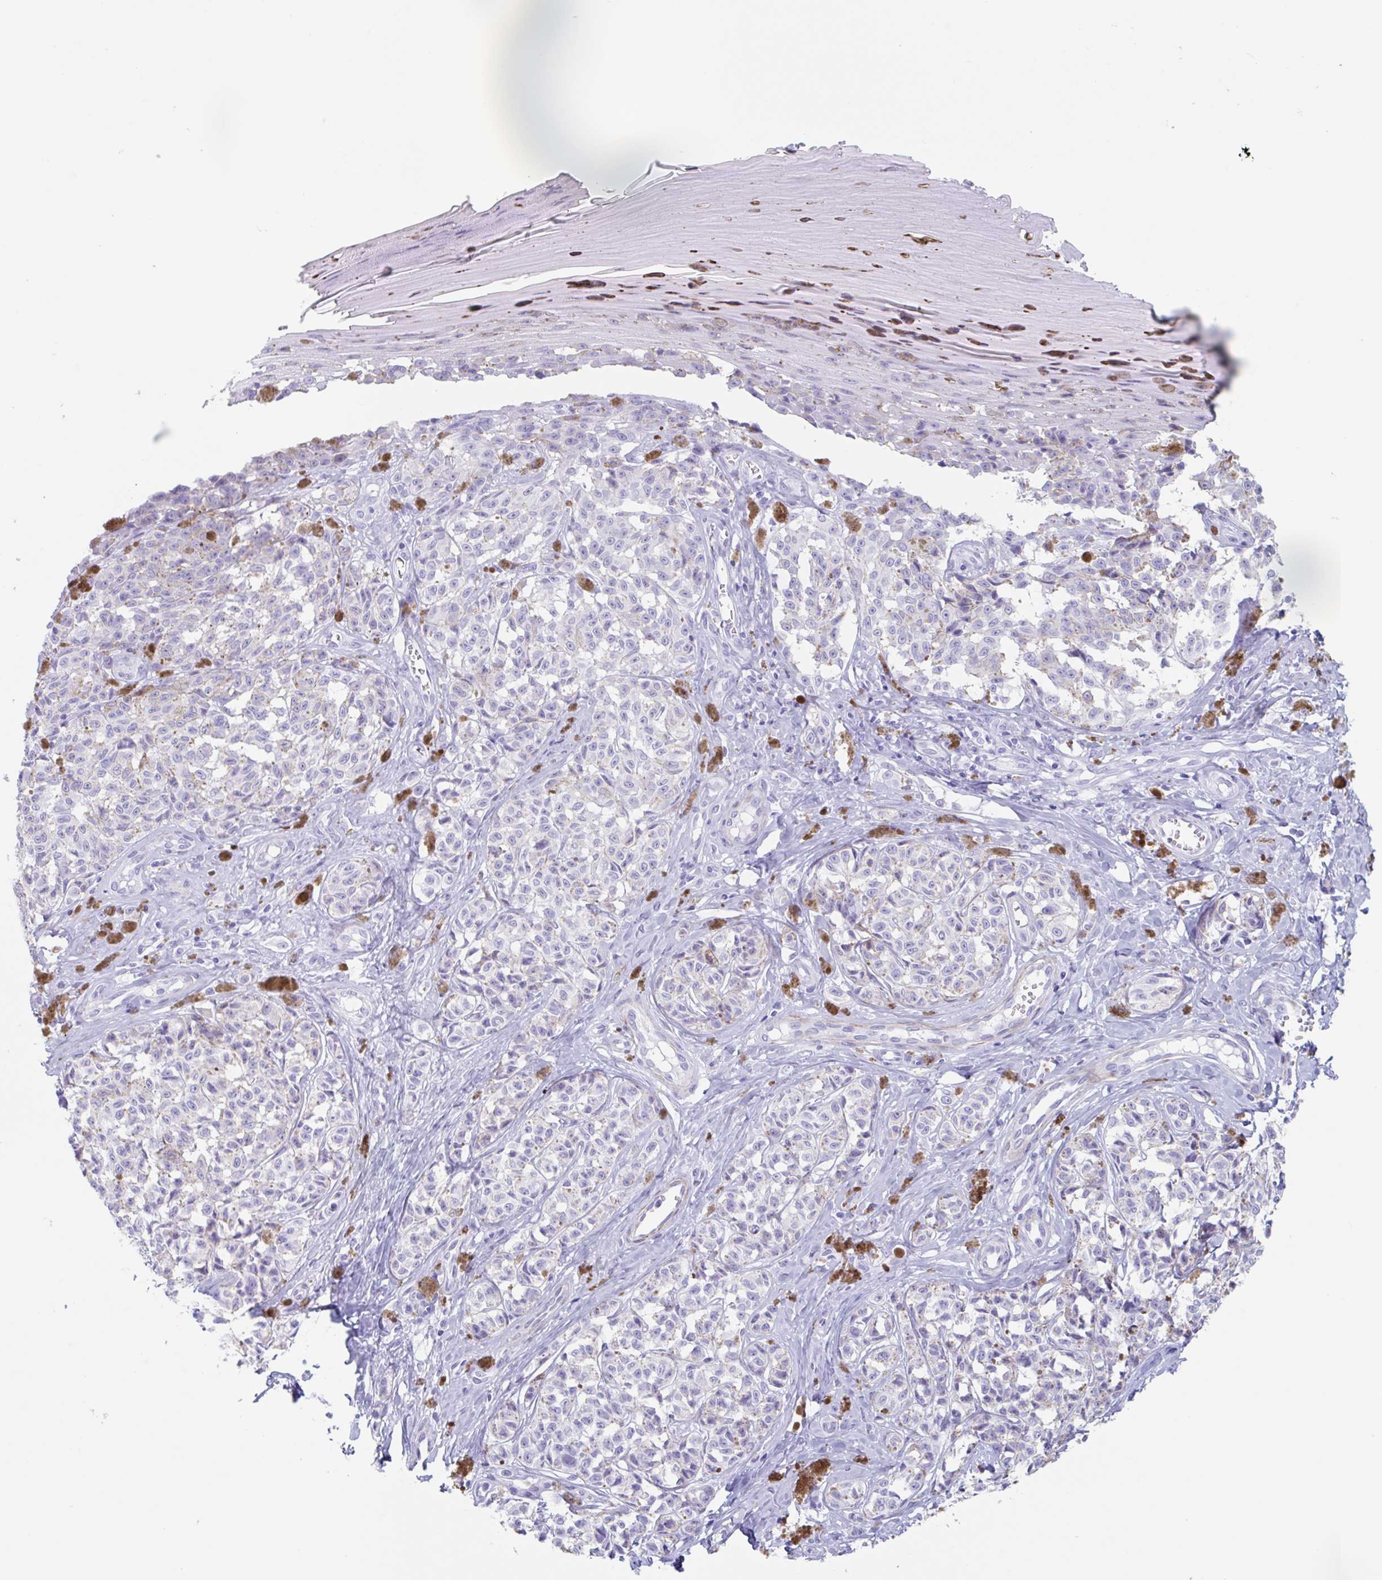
{"staining": {"intensity": "negative", "quantity": "none", "location": "none"}, "tissue": "melanoma", "cell_type": "Tumor cells", "image_type": "cancer", "snomed": [{"axis": "morphology", "description": "Malignant melanoma, NOS"}, {"axis": "topography", "description": "Skin"}], "caption": "DAB (3,3'-diaminobenzidine) immunohistochemical staining of human melanoma shows no significant expression in tumor cells.", "gene": "TAS2R41", "patient": {"sex": "female", "age": 65}}